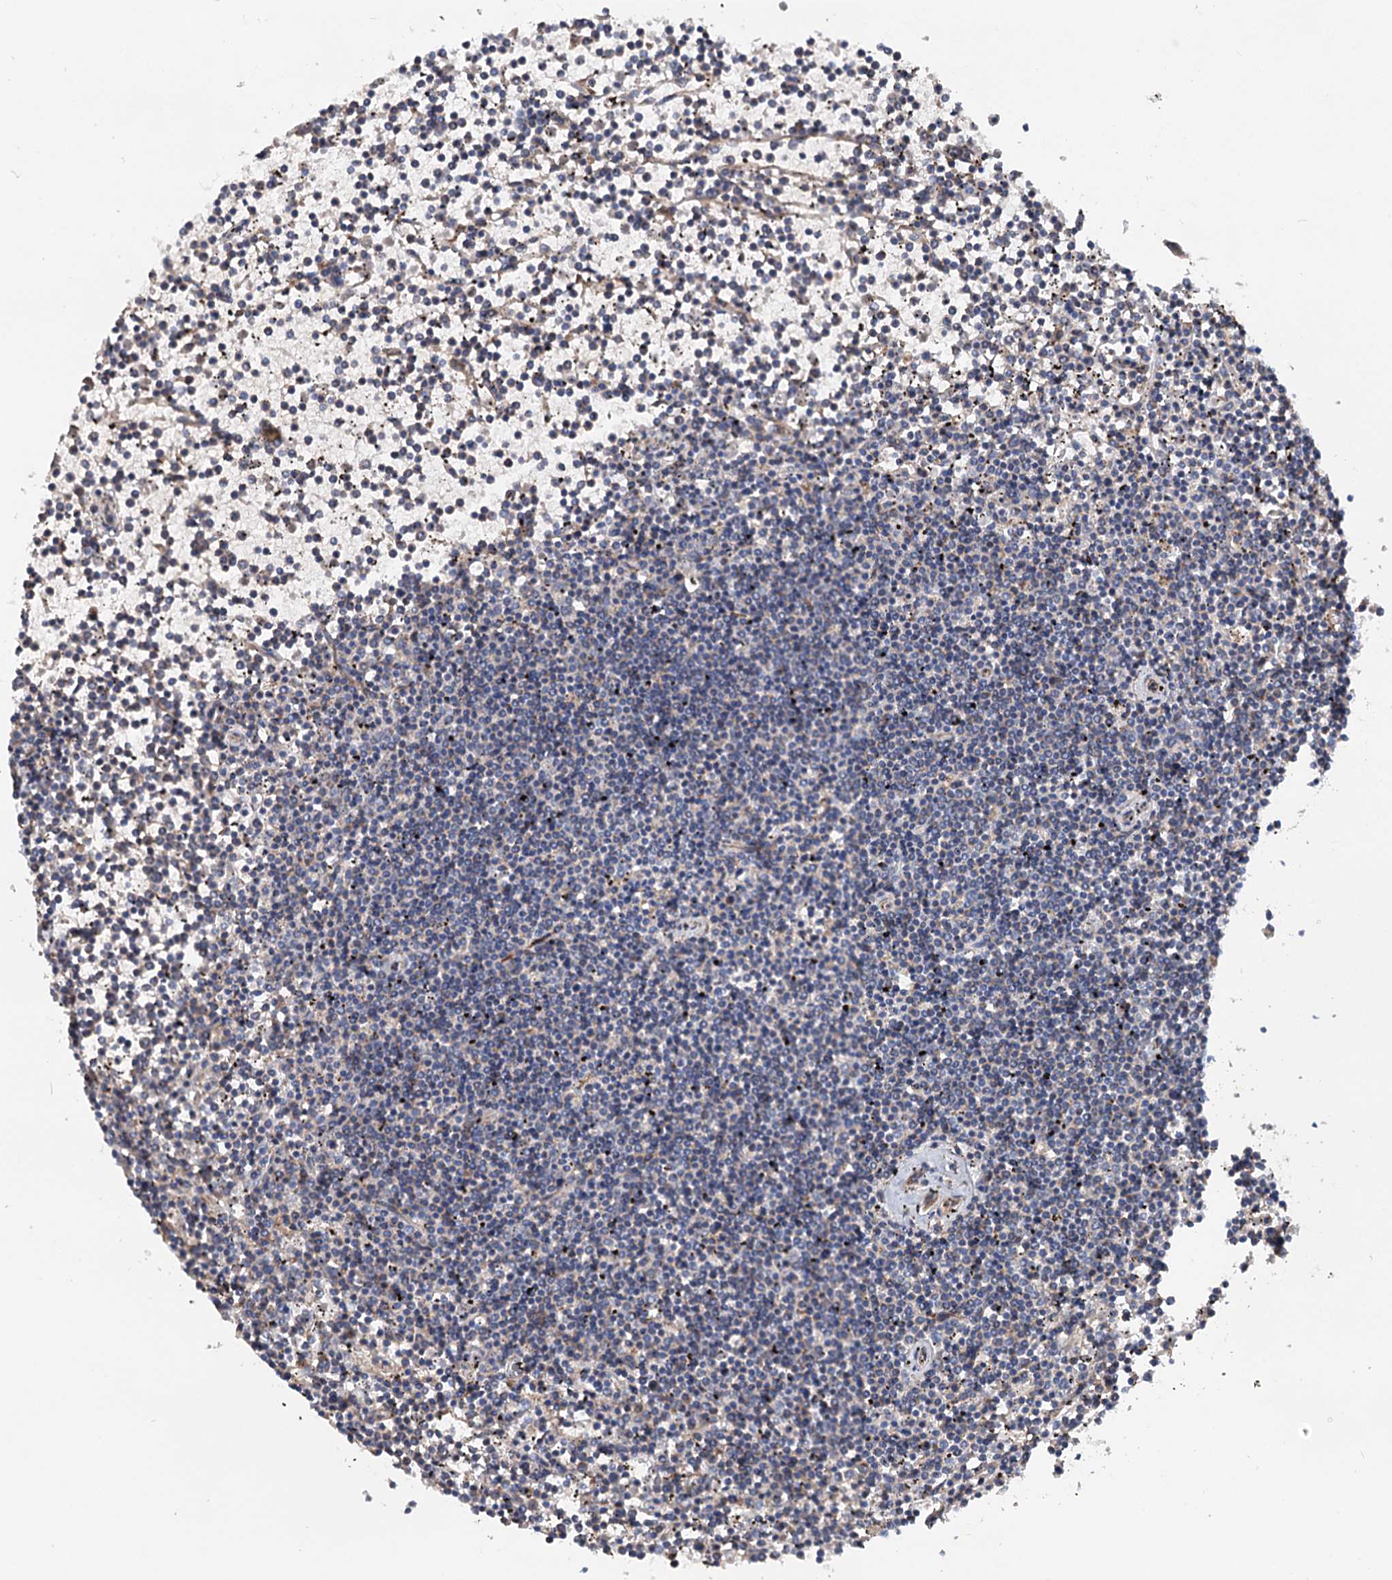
{"staining": {"intensity": "negative", "quantity": "none", "location": "none"}, "tissue": "lymphoma", "cell_type": "Tumor cells", "image_type": "cancer", "snomed": [{"axis": "morphology", "description": "Malignant lymphoma, non-Hodgkin's type, Low grade"}, {"axis": "topography", "description": "Spleen"}], "caption": "Tumor cells are negative for protein expression in human low-grade malignant lymphoma, non-Hodgkin's type. Brightfield microscopy of immunohistochemistry stained with DAB (brown) and hematoxylin (blue), captured at high magnification.", "gene": "PTDSS2", "patient": {"sex": "female", "age": 19}}